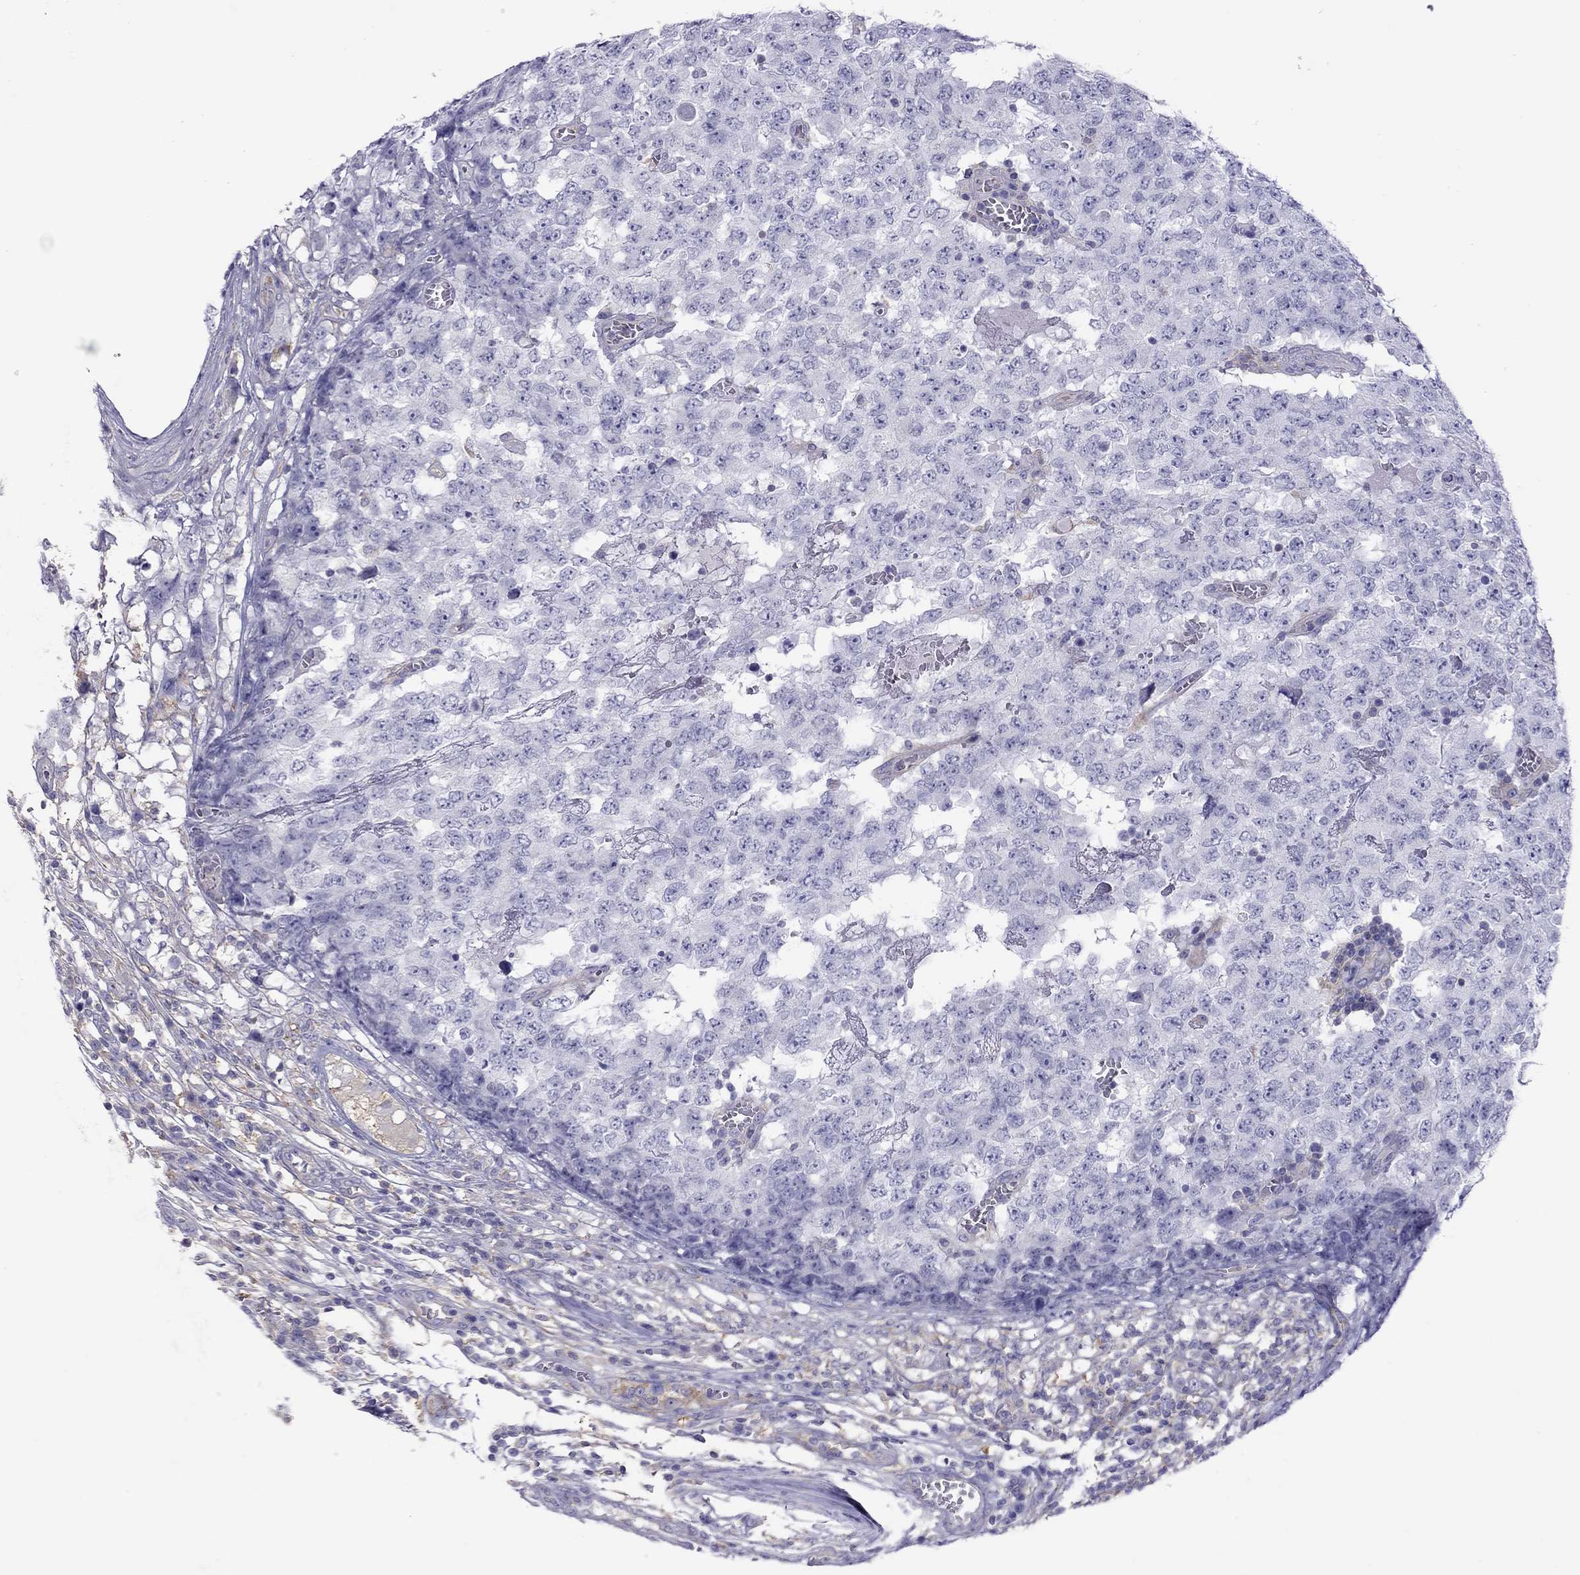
{"staining": {"intensity": "negative", "quantity": "none", "location": "none"}, "tissue": "testis cancer", "cell_type": "Tumor cells", "image_type": "cancer", "snomed": [{"axis": "morphology", "description": "Carcinoma, Embryonal, NOS"}, {"axis": "topography", "description": "Testis"}], "caption": "This is an immunohistochemistry photomicrograph of human testis cancer (embryonal carcinoma). There is no positivity in tumor cells.", "gene": "ALOX15B", "patient": {"sex": "male", "age": 23}}